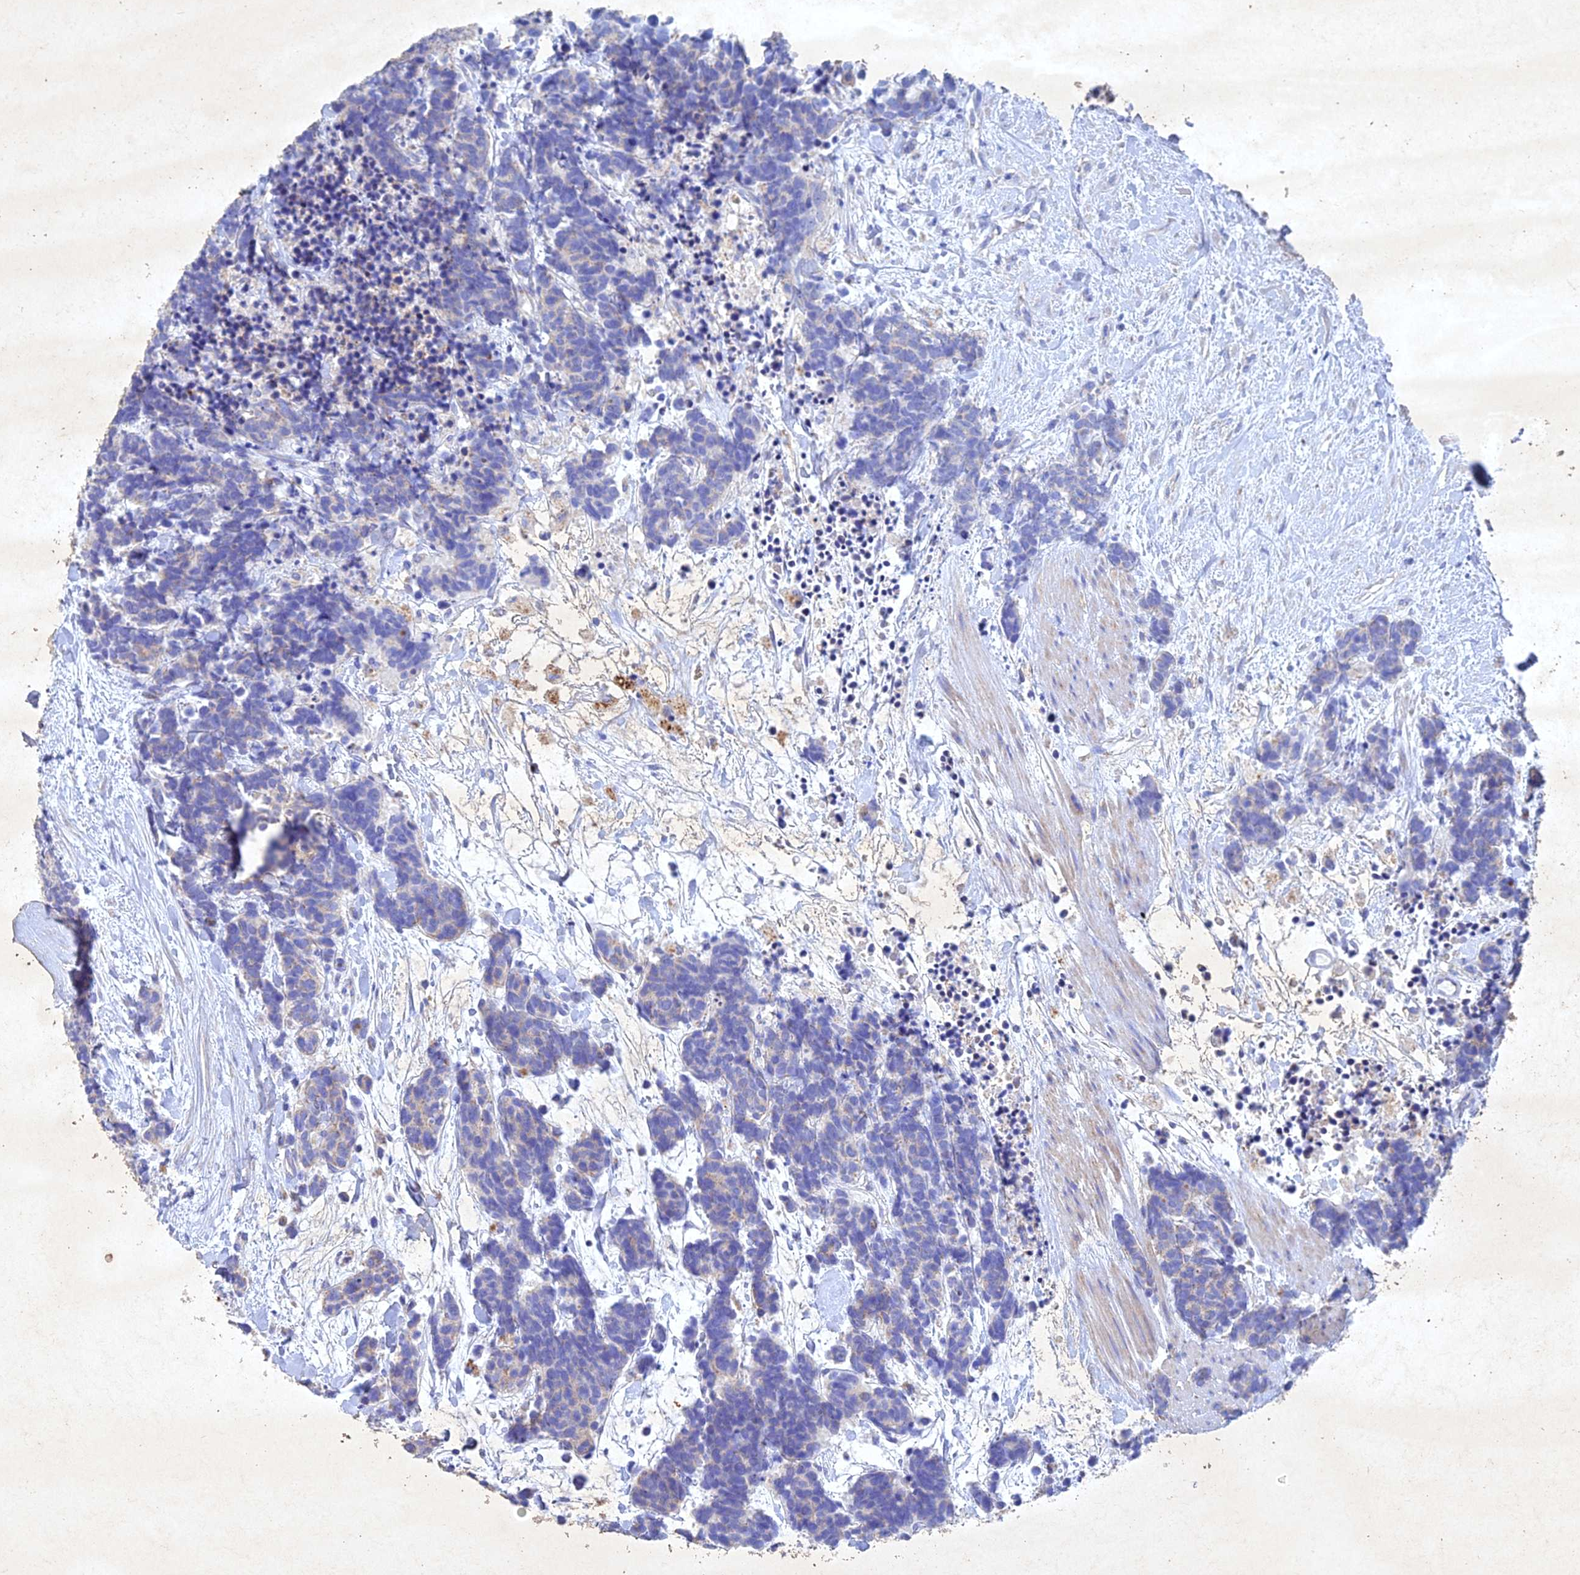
{"staining": {"intensity": "negative", "quantity": "none", "location": "none"}, "tissue": "carcinoid", "cell_type": "Tumor cells", "image_type": "cancer", "snomed": [{"axis": "morphology", "description": "Carcinoma, NOS"}, {"axis": "morphology", "description": "Carcinoid, malignant, NOS"}, {"axis": "topography", "description": "Prostate"}], "caption": "Immunohistochemistry (IHC) of human carcinoid (malignant) demonstrates no expression in tumor cells.", "gene": "NDUFV1", "patient": {"sex": "male", "age": 57}}